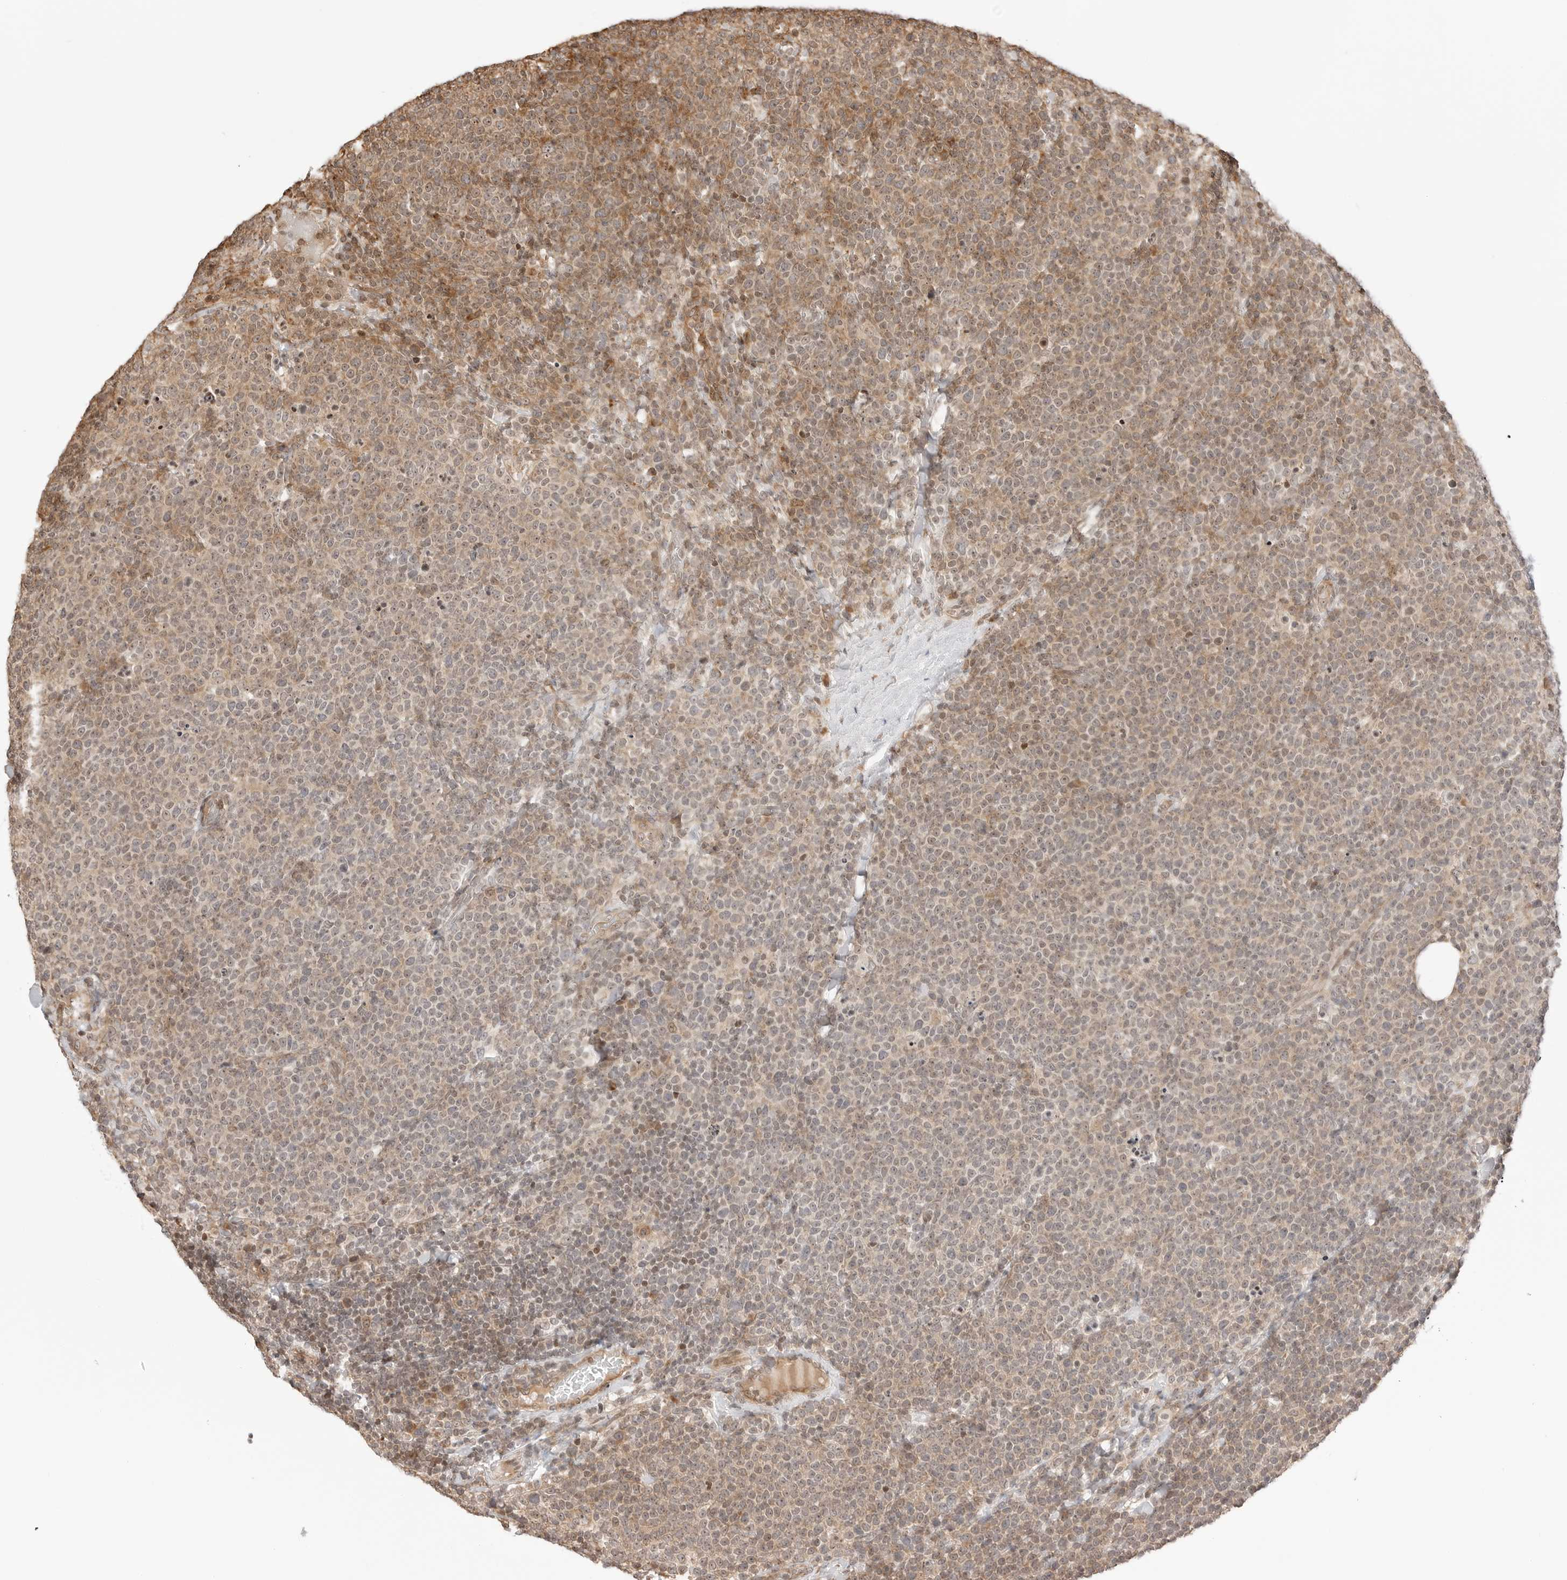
{"staining": {"intensity": "weak", "quantity": "25%-75%", "location": "cytoplasmic/membranous,nuclear"}, "tissue": "lymphoma", "cell_type": "Tumor cells", "image_type": "cancer", "snomed": [{"axis": "morphology", "description": "Malignant lymphoma, non-Hodgkin's type, High grade"}, {"axis": "topography", "description": "Lymph node"}], "caption": "Immunohistochemistry (IHC) (DAB) staining of lymphoma exhibits weak cytoplasmic/membranous and nuclear protein staining in about 25%-75% of tumor cells.", "gene": "FKBP14", "patient": {"sex": "male", "age": 61}}